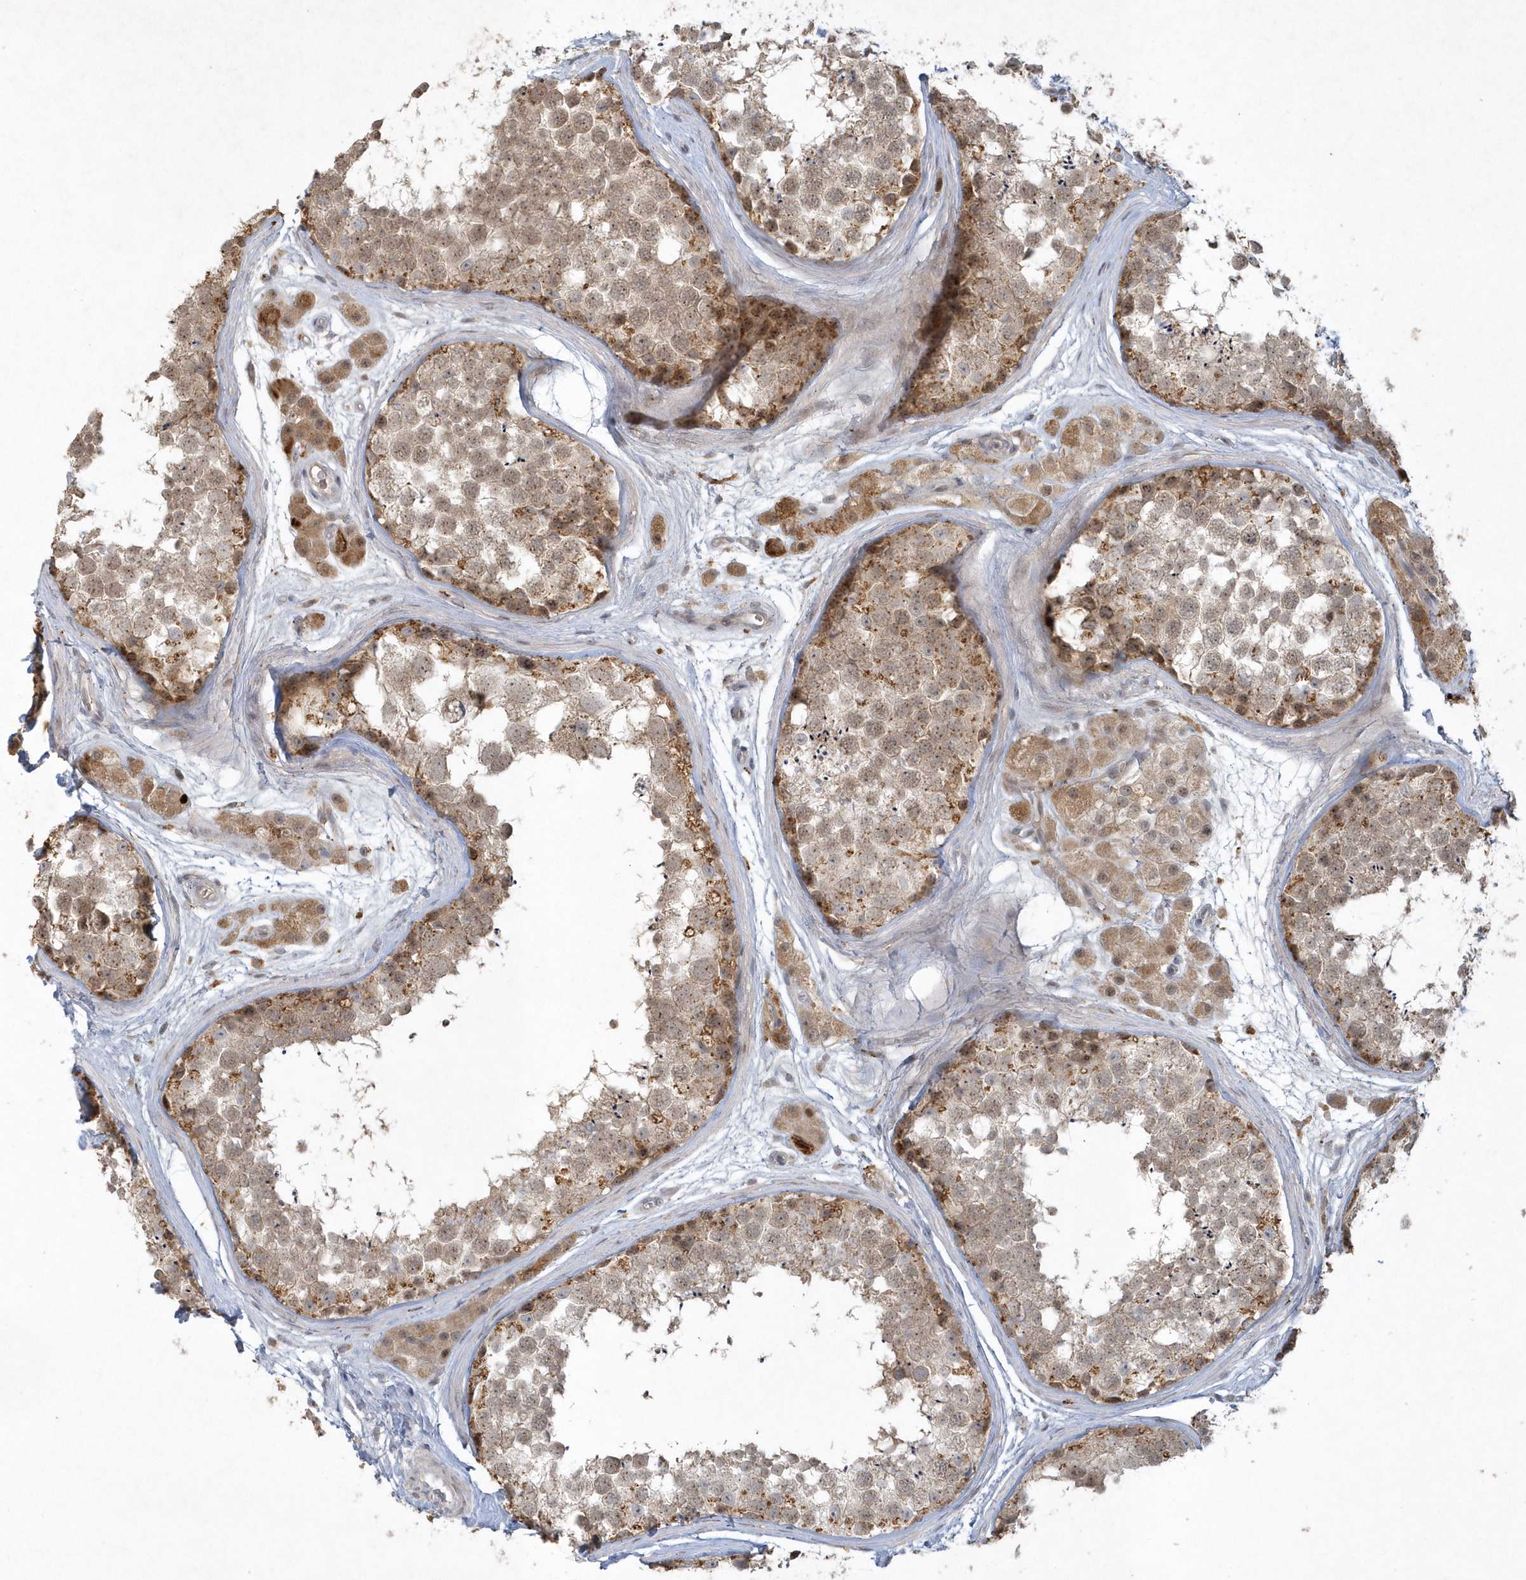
{"staining": {"intensity": "moderate", "quantity": ">75%", "location": "cytoplasmic/membranous,nuclear"}, "tissue": "testis", "cell_type": "Cells in seminiferous ducts", "image_type": "normal", "snomed": [{"axis": "morphology", "description": "Normal tissue, NOS"}, {"axis": "topography", "description": "Testis"}], "caption": "This histopathology image reveals benign testis stained with IHC to label a protein in brown. The cytoplasmic/membranous,nuclear of cells in seminiferous ducts show moderate positivity for the protein. Nuclei are counter-stained blue.", "gene": "THG1L", "patient": {"sex": "male", "age": 56}}